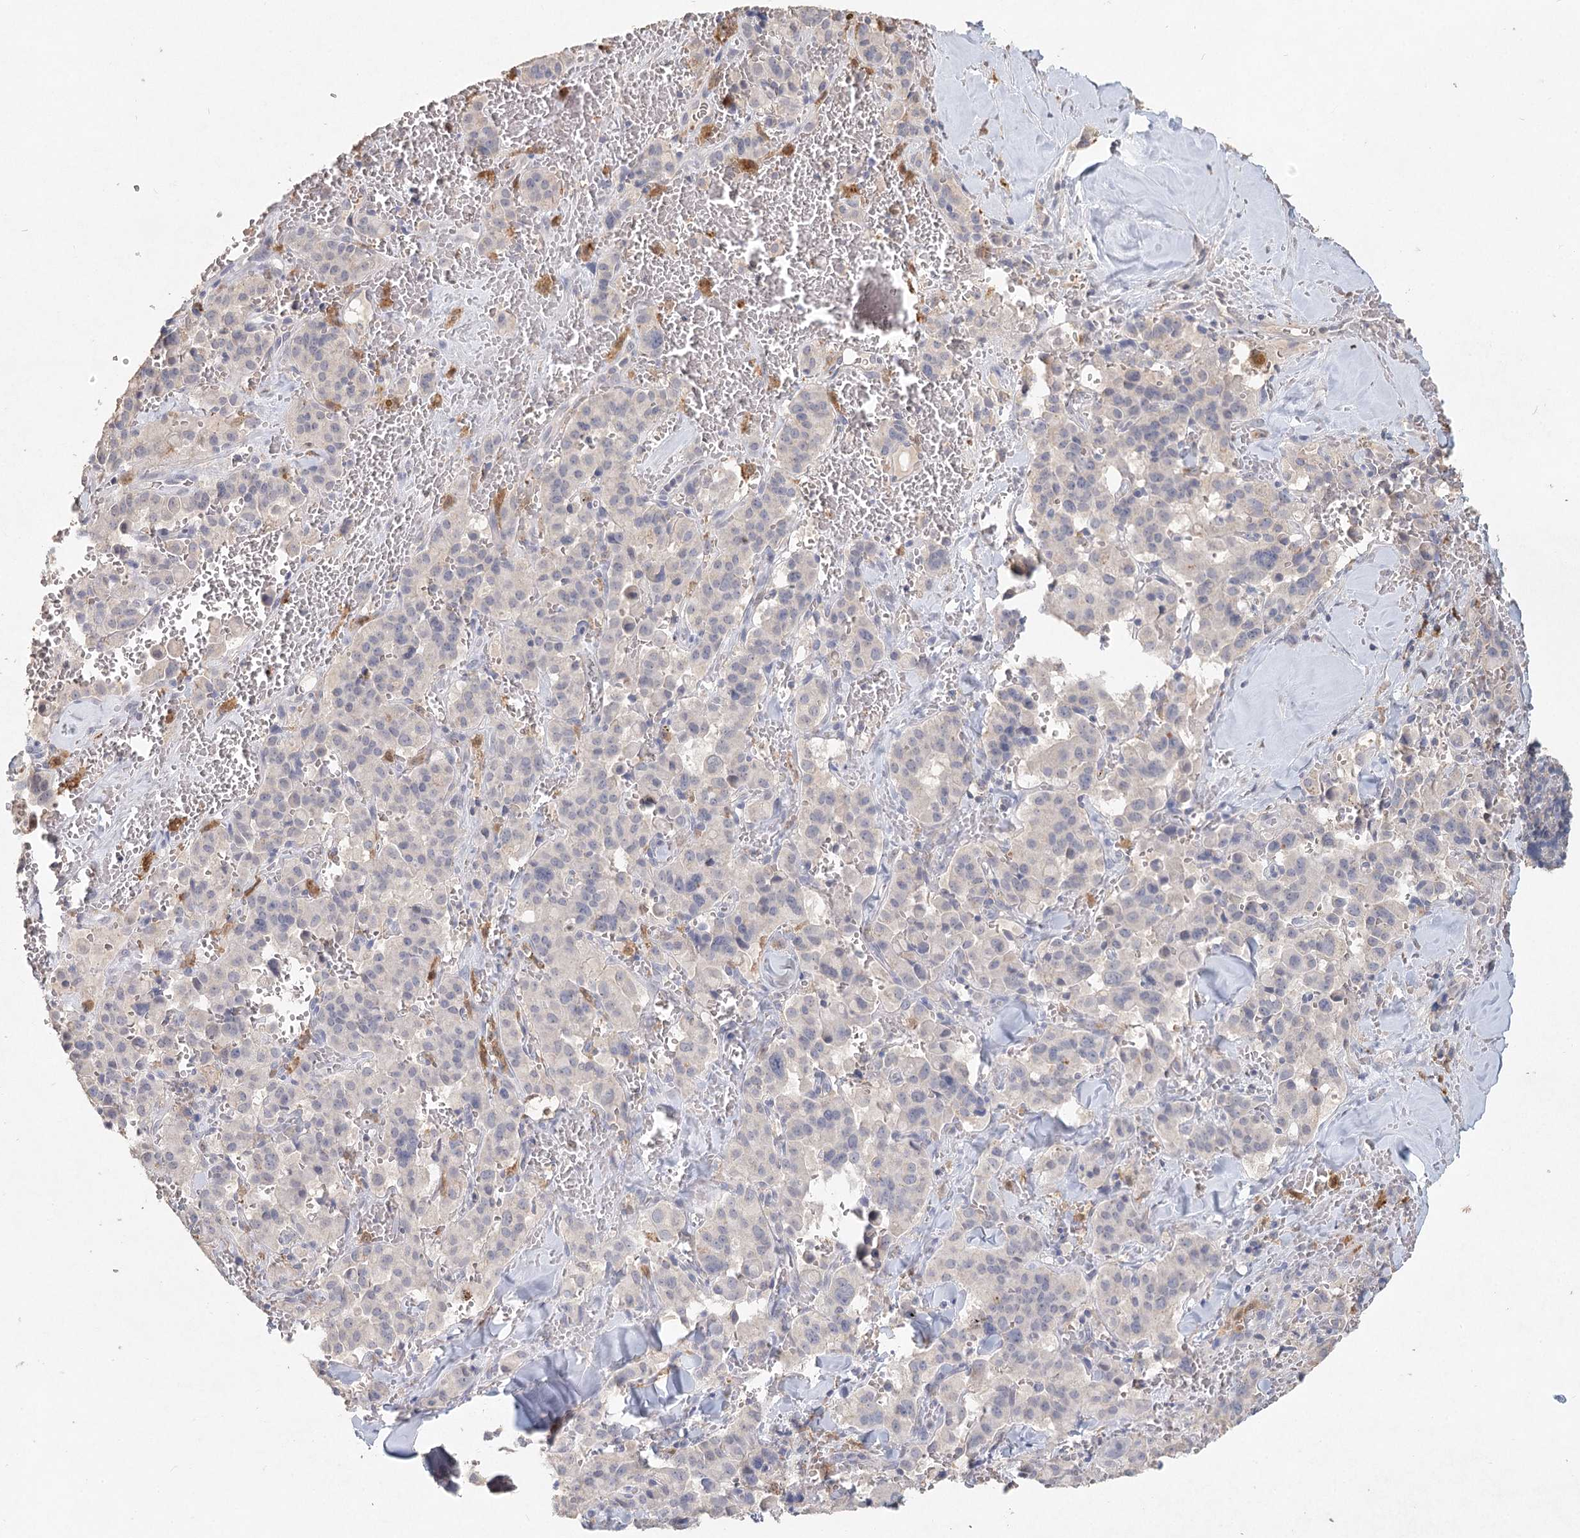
{"staining": {"intensity": "negative", "quantity": "none", "location": "none"}, "tissue": "pancreatic cancer", "cell_type": "Tumor cells", "image_type": "cancer", "snomed": [{"axis": "morphology", "description": "Adenocarcinoma, NOS"}, {"axis": "topography", "description": "Pancreas"}], "caption": "Immunohistochemical staining of pancreatic cancer (adenocarcinoma) reveals no significant staining in tumor cells. (Stains: DAB IHC with hematoxylin counter stain, Microscopy: brightfield microscopy at high magnification).", "gene": "ARSI", "patient": {"sex": "male", "age": 65}}